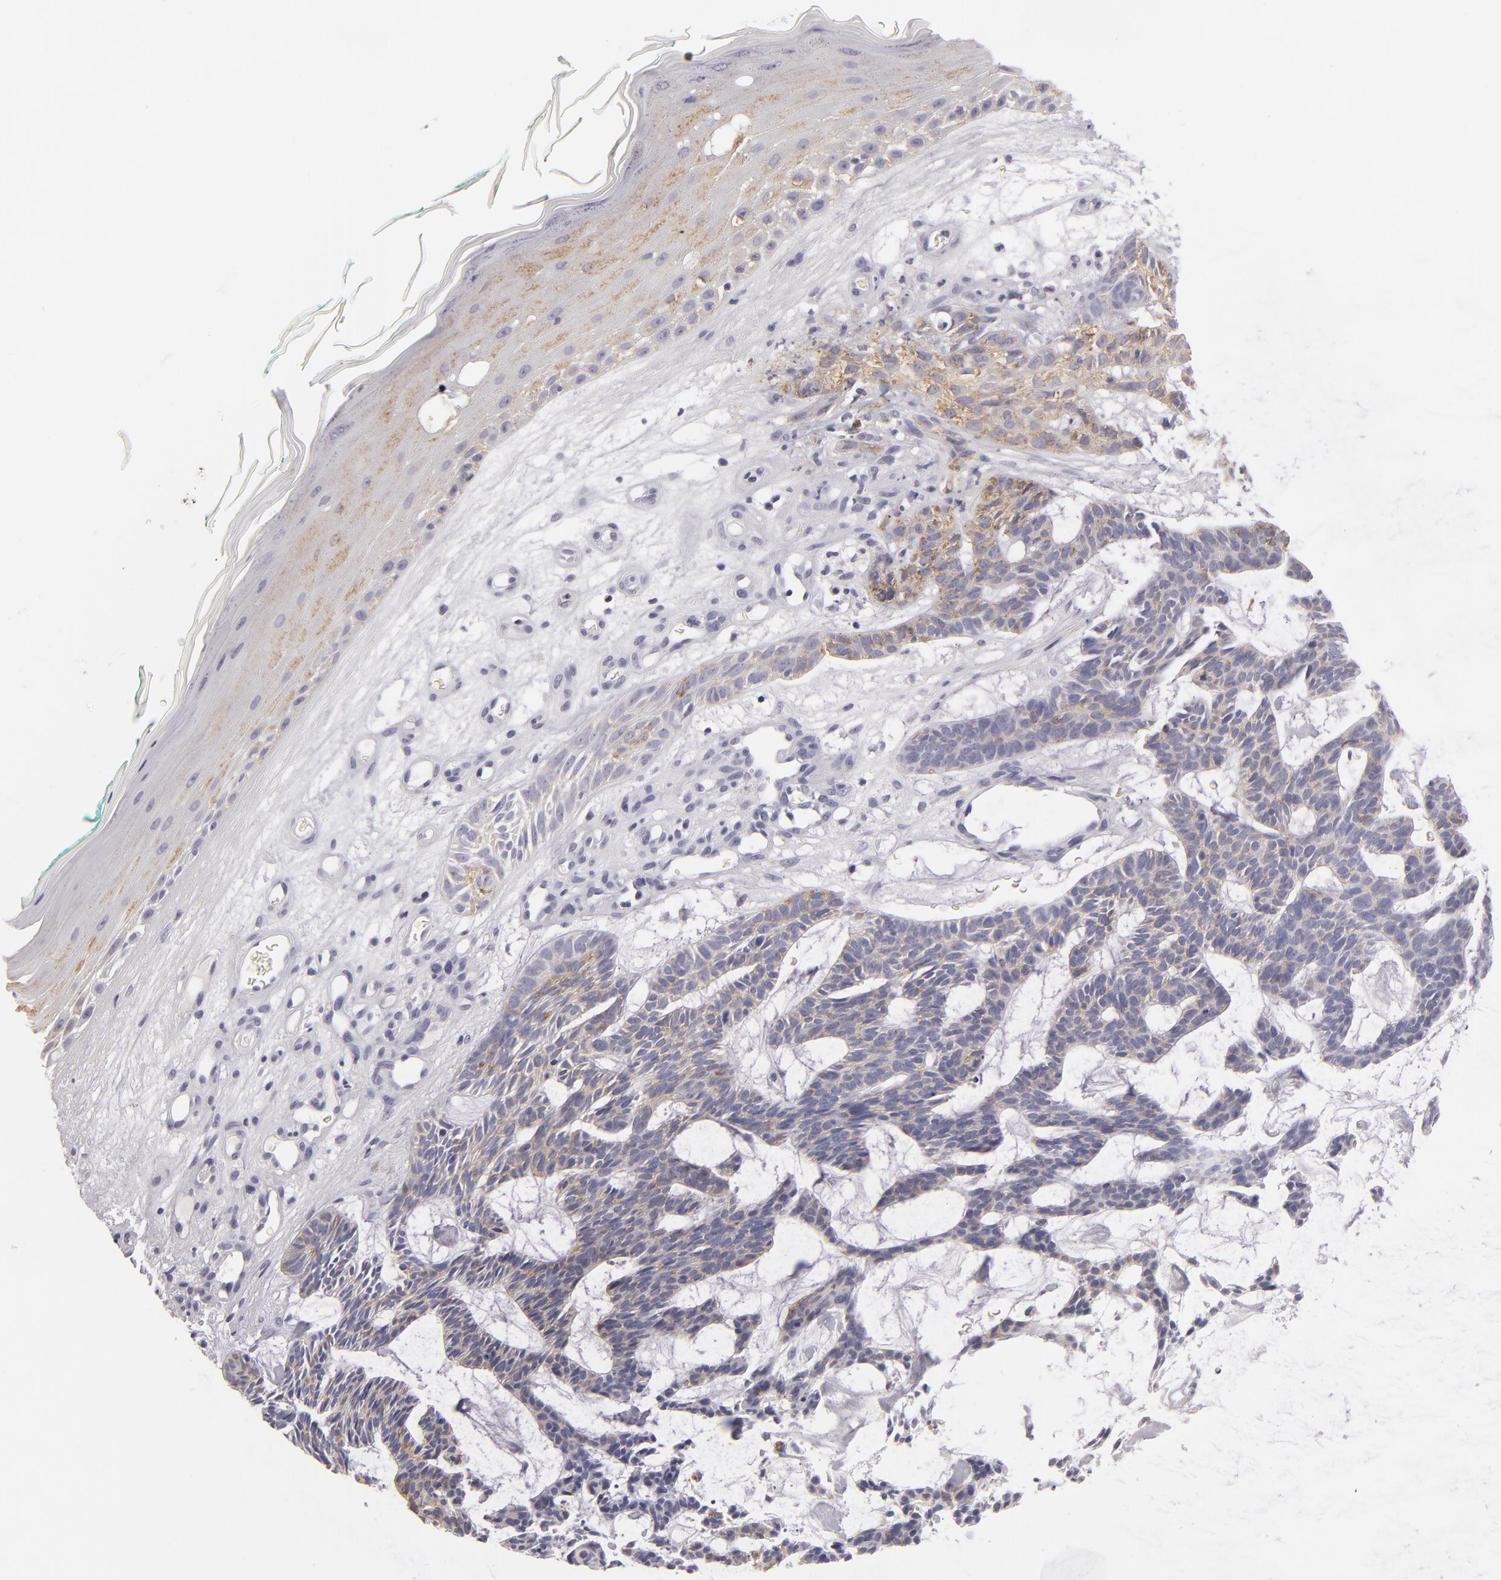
{"staining": {"intensity": "weak", "quantity": ">75%", "location": "cytoplasmic/membranous"}, "tissue": "skin cancer", "cell_type": "Tumor cells", "image_type": "cancer", "snomed": [{"axis": "morphology", "description": "Basal cell carcinoma"}, {"axis": "topography", "description": "Skin"}], "caption": "A brown stain labels weak cytoplasmic/membranous expression of a protein in basal cell carcinoma (skin) tumor cells.", "gene": "TNNC1", "patient": {"sex": "male", "age": 75}}